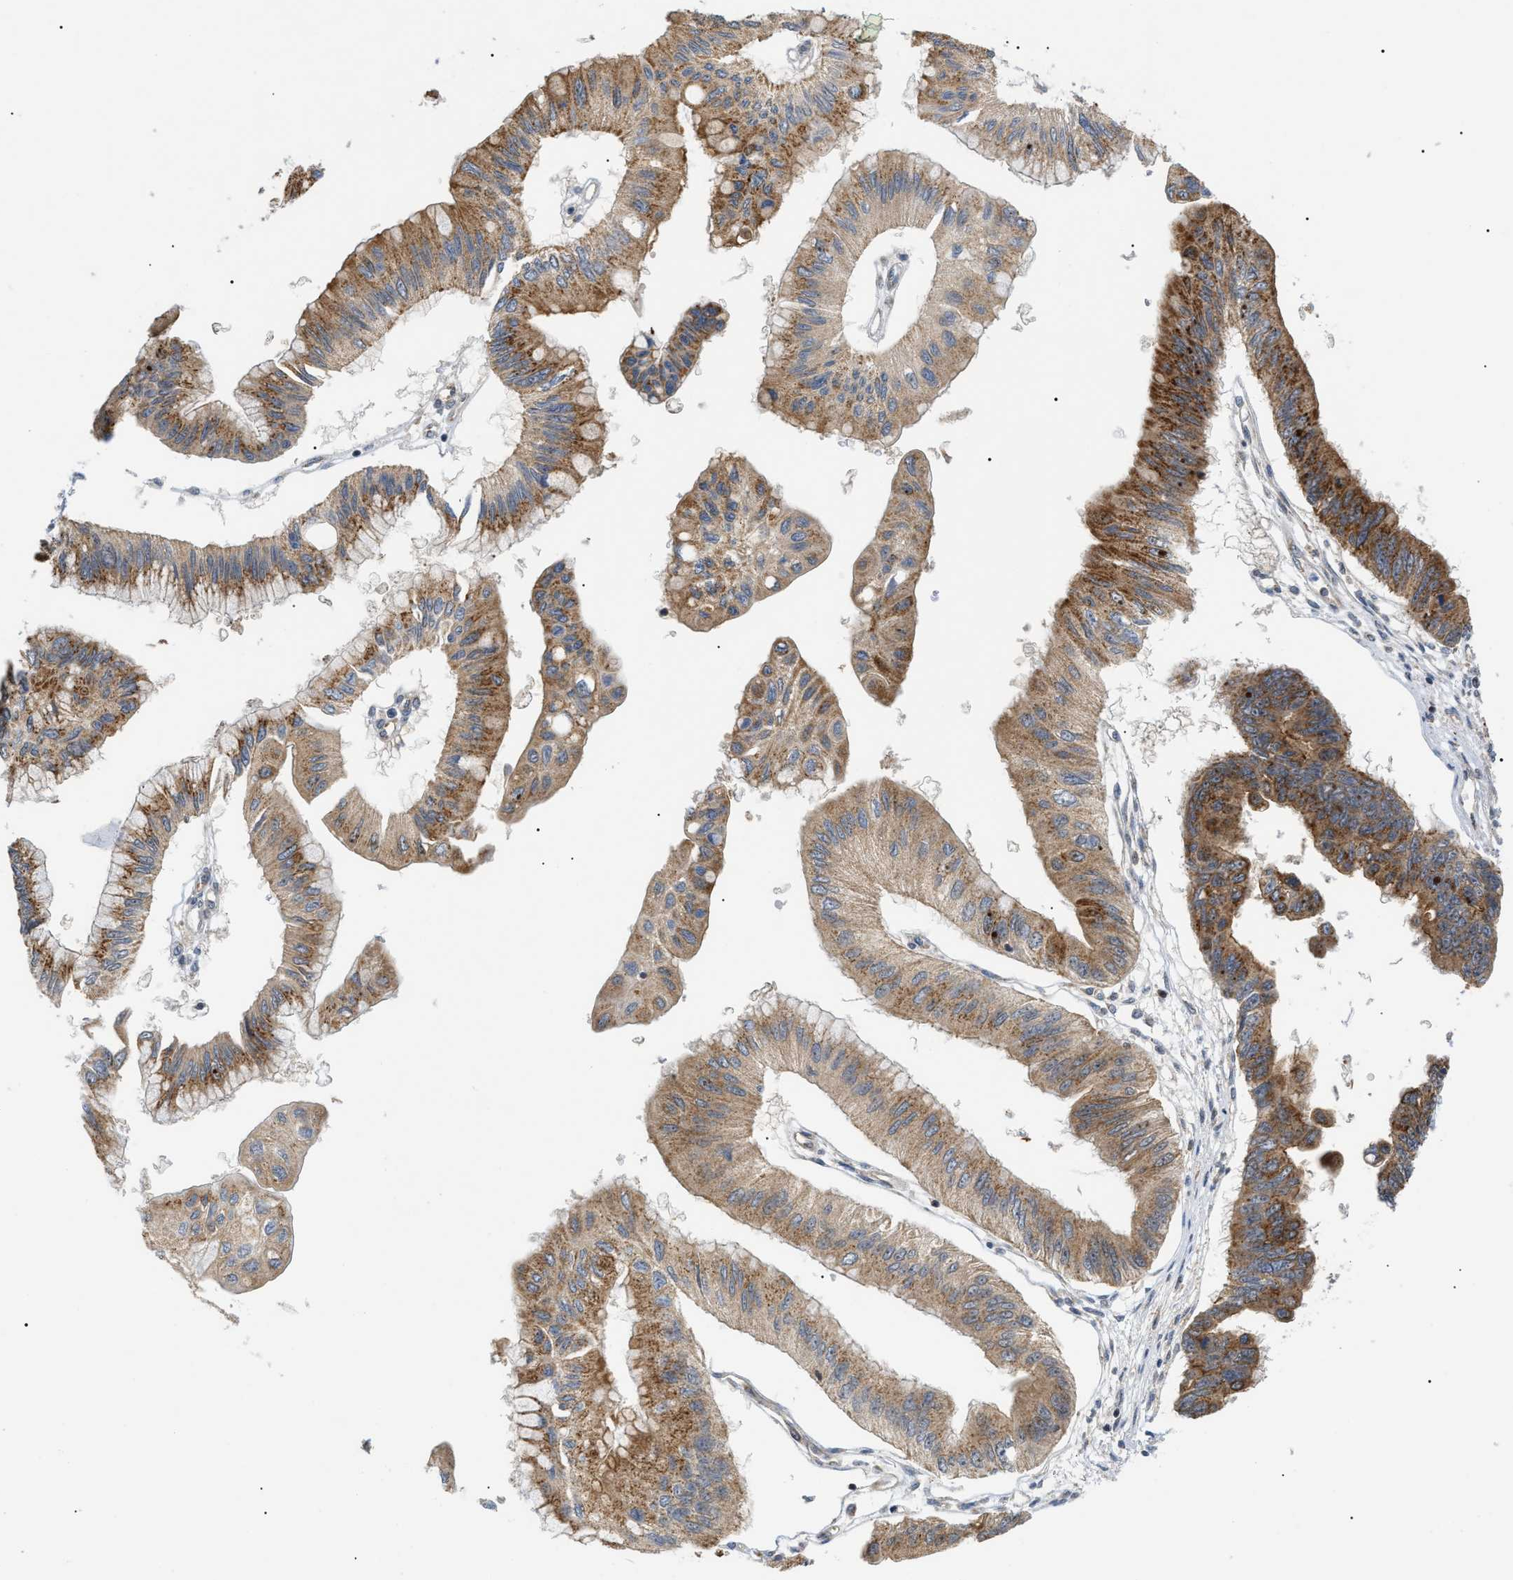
{"staining": {"intensity": "moderate", "quantity": ">75%", "location": "cytoplasmic/membranous"}, "tissue": "pancreatic cancer", "cell_type": "Tumor cells", "image_type": "cancer", "snomed": [{"axis": "morphology", "description": "Adenocarcinoma, NOS"}, {"axis": "topography", "description": "Pancreas"}], "caption": "Immunohistochemical staining of human pancreatic adenocarcinoma demonstrates medium levels of moderate cytoplasmic/membranous expression in about >75% of tumor cells.", "gene": "ZBTB11", "patient": {"sex": "female", "age": 77}}